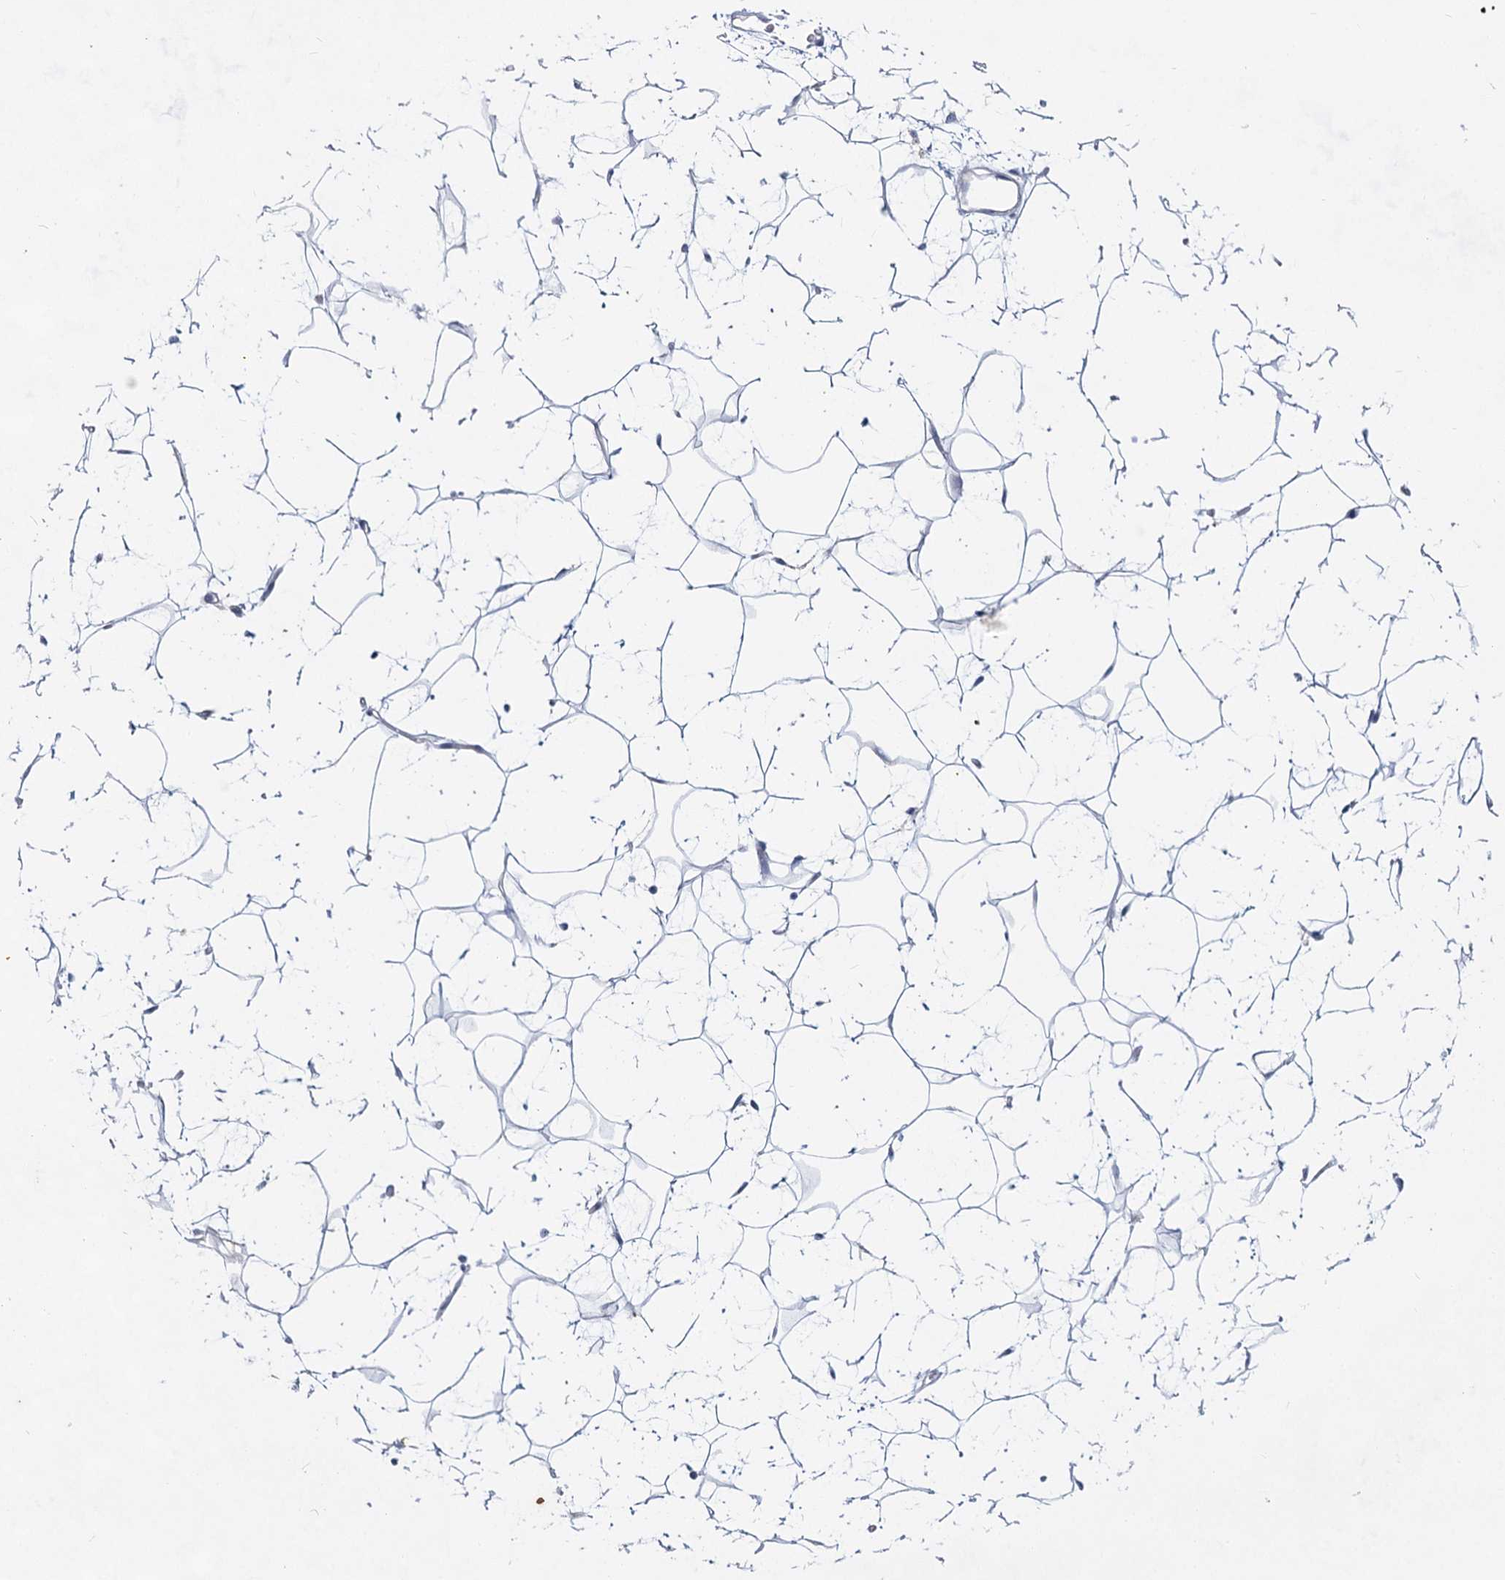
{"staining": {"intensity": "negative", "quantity": "none", "location": "none"}, "tissue": "adipose tissue", "cell_type": "Adipocytes", "image_type": "normal", "snomed": [{"axis": "morphology", "description": "Normal tissue, NOS"}, {"axis": "topography", "description": "Breast"}], "caption": "DAB (3,3'-diaminobenzidine) immunohistochemical staining of unremarkable adipose tissue reveals no significant staining in adipocytes.", "gene": "CCDC73", "patient": {"sex": "female", "age": 26}}